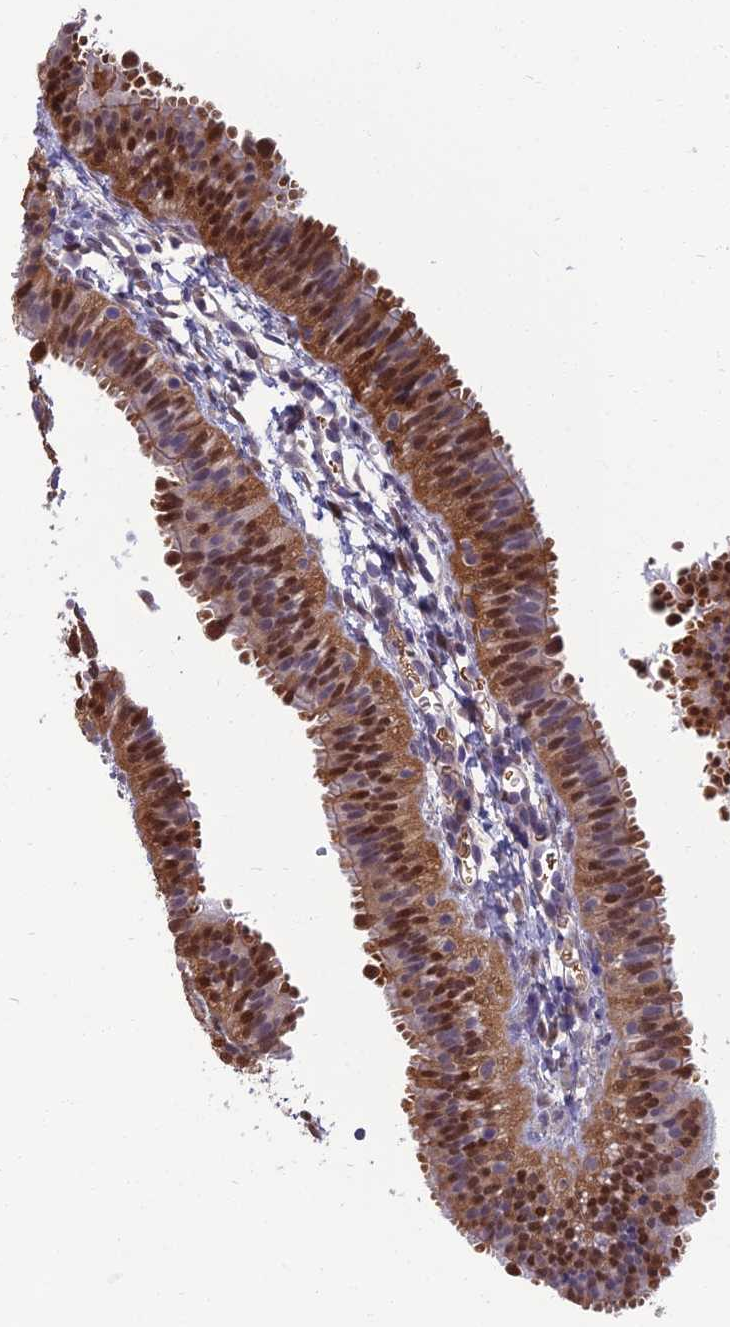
{"staining": {"intensity": "moderate", "quantity": ">75%", "location": "cytoplasmic/membranous,nuclear"}, "tissue": "fallopian tube", "cell_type": "Glandular cells", "image_type": "normal", "snomed": [{"axis": "morphology", "description": "Normal tissue, NOS"}, {"axis": "topography", "description": "Fallopian tube"}], "caption": "The immunohistochemical stain shows moderate cytoplasmic/membranous,nuclear positivity in glandular cells of unremarkable fallopian tube. Using DAB (3,3'-diaminobenzidine) (brown) and hematoxylin (blue) stains, captured at high magnification using brightfield microscopy.", "gene": "NR4A3", "patient": {"sex": "female", "age": 35}}